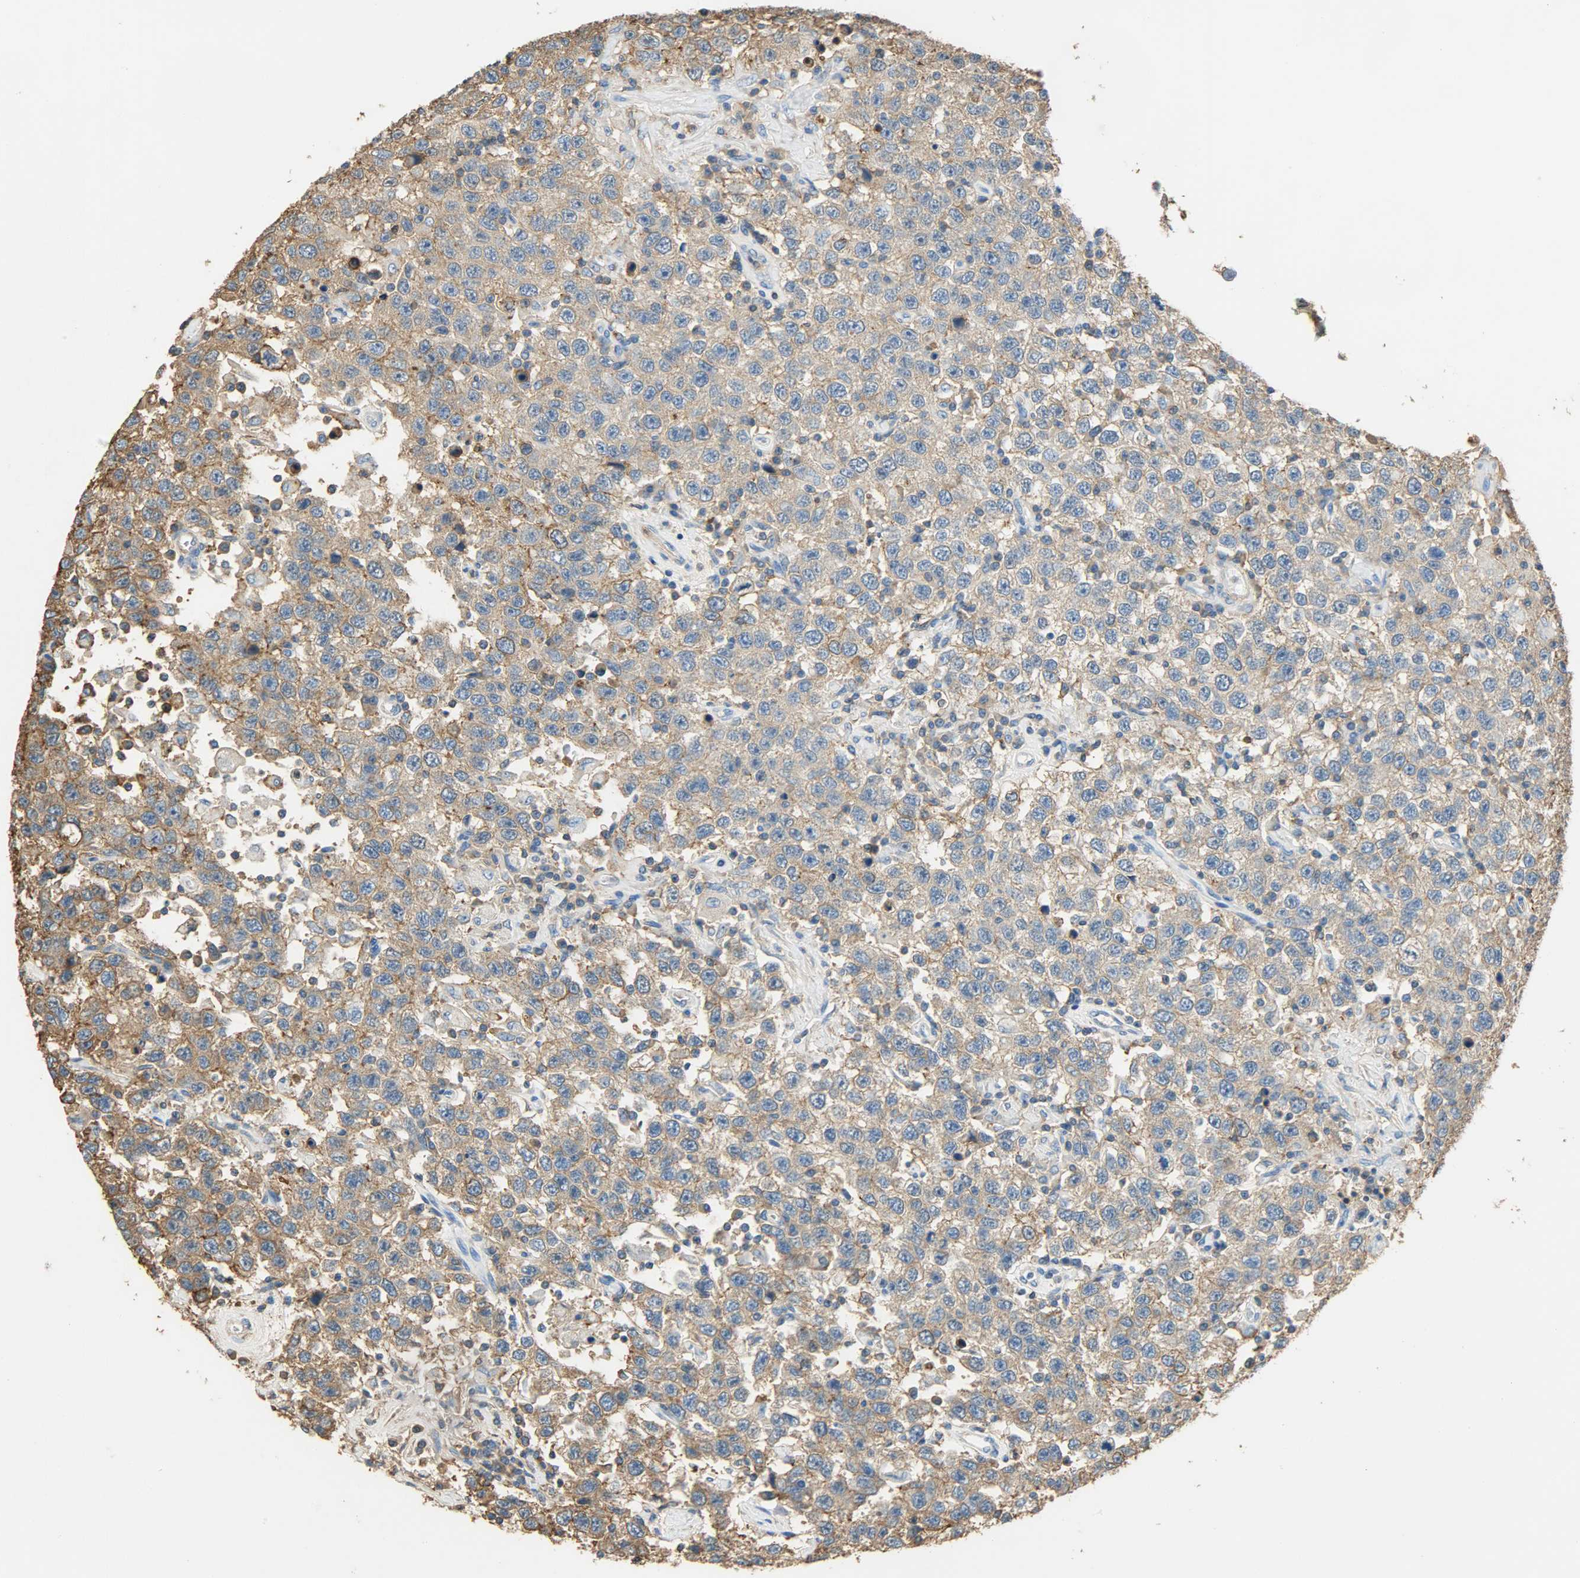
{"staining": {"intensity": "weak", "quantity": ">75%", "location": "cytoplasmic/membranous"}, "tissue": "testis cancer", "cell_type": "Tumor cells", "image_type": "cancer", "snomed": [{"axis": "morphology", "description": "Seminoma, NOS"}, {"axis": "topography", "description": "Testis"}], "caption": "Human testis cancer (seminoma) stained for a protein (brown) demonstrates weak cytoplasmic/membranous positive positivity in about >75% of tumor cells.", "gene": "ANXA6", "patient": {"sex": "male", "age": 41}}